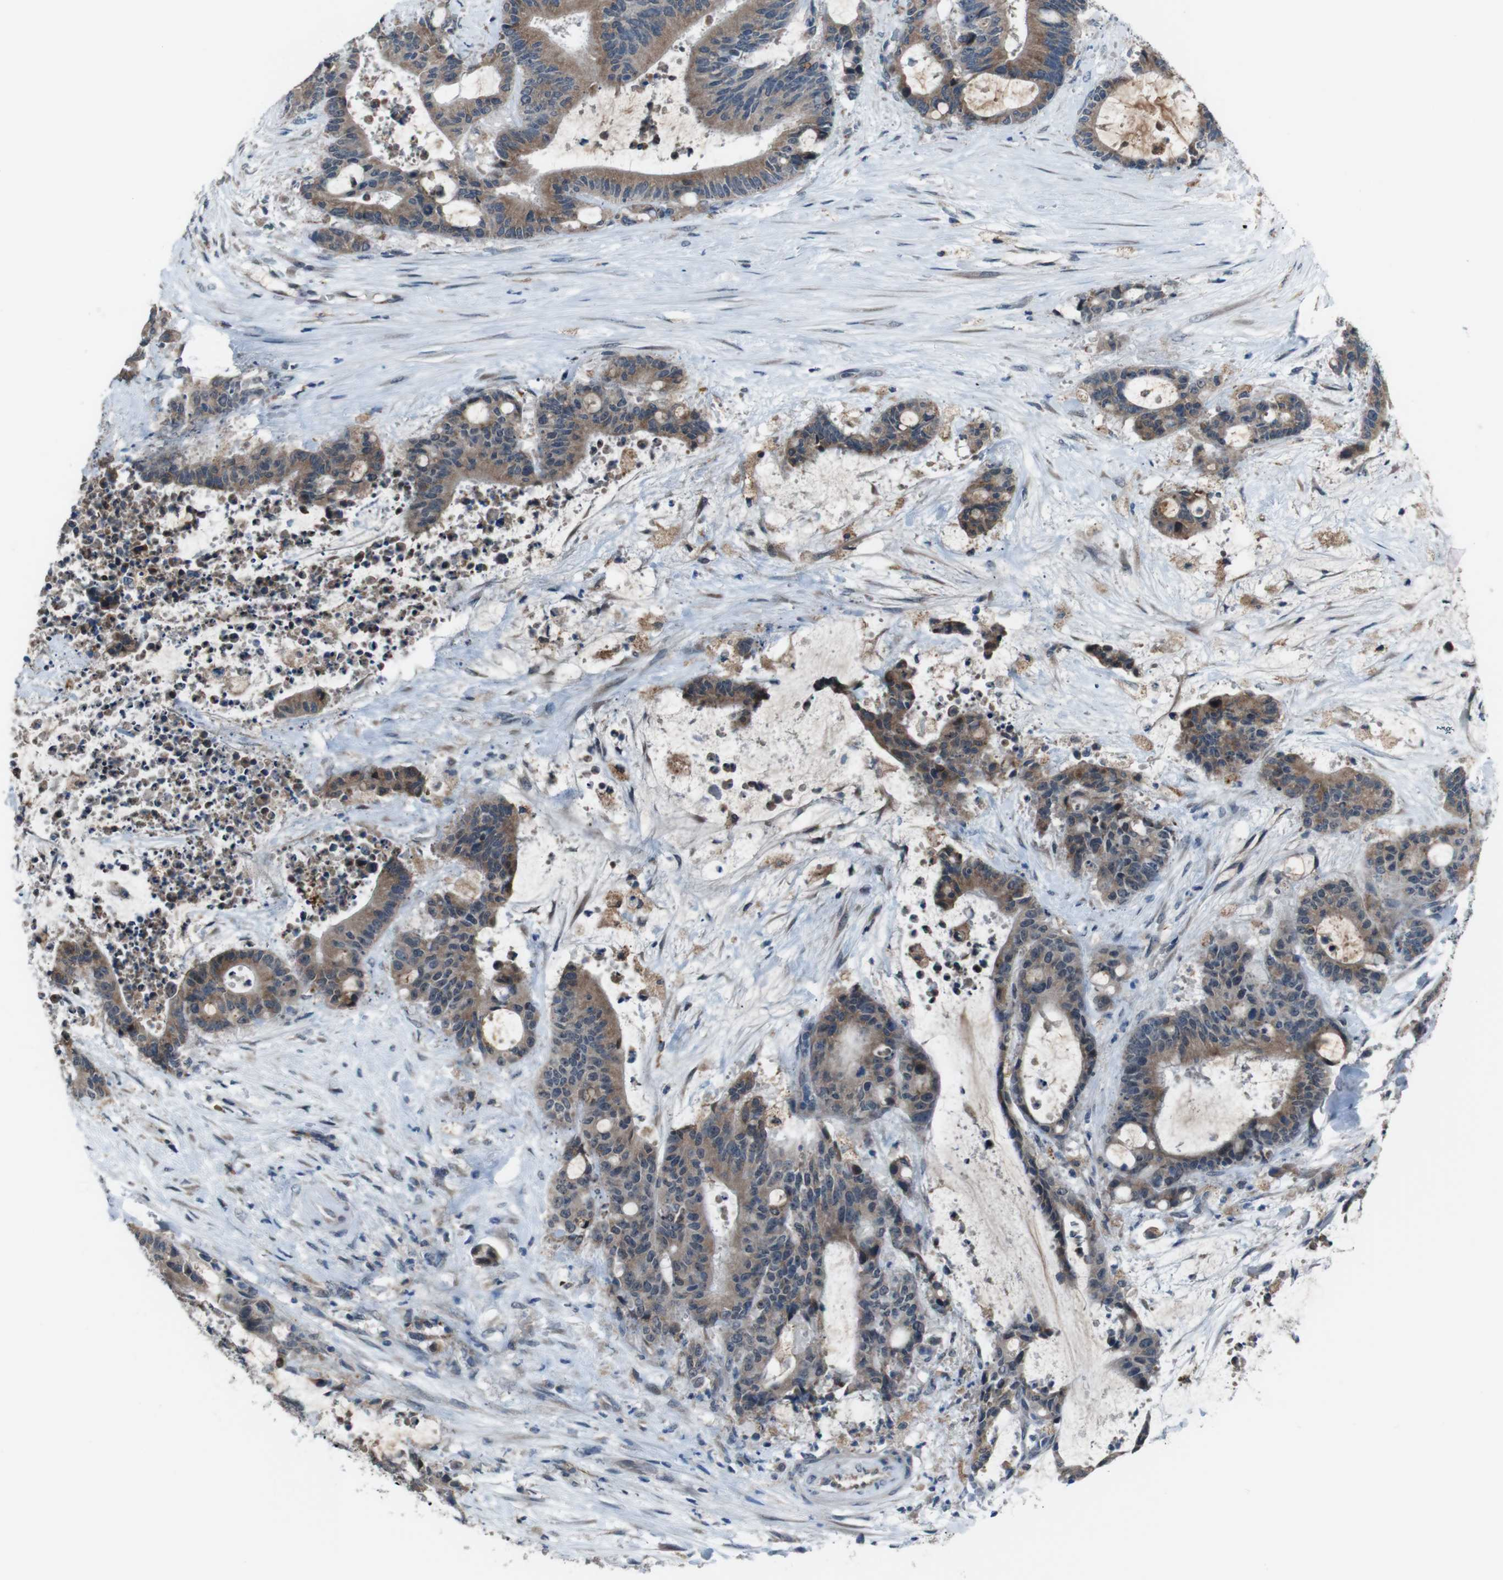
{"staining": {"intensity": "moderate", "quantity": ">75%", "location": "cytoplasmic/membranous"}, "tissue": "liver cancer", "cell_type": "Tumor cells", "image_type": "cancer", "snomed": [{"axis": "morphology", "description": "Normal tissue, NOS"}, {"axis": "morphology", "description": "Cholangiocarcinoma"}, {"axis": "topography", "description": "Liver"}, {"axis": "topography", "description": "Peripheral nerve tissue"}], "caption": "Liver cholangiocarcinoma tissue demonstrates moderate cytoplasmic/membranous staining in about >75% of tumor cells", "gene": "CDH22", "patient": {"sex": "female", "age": 73}}